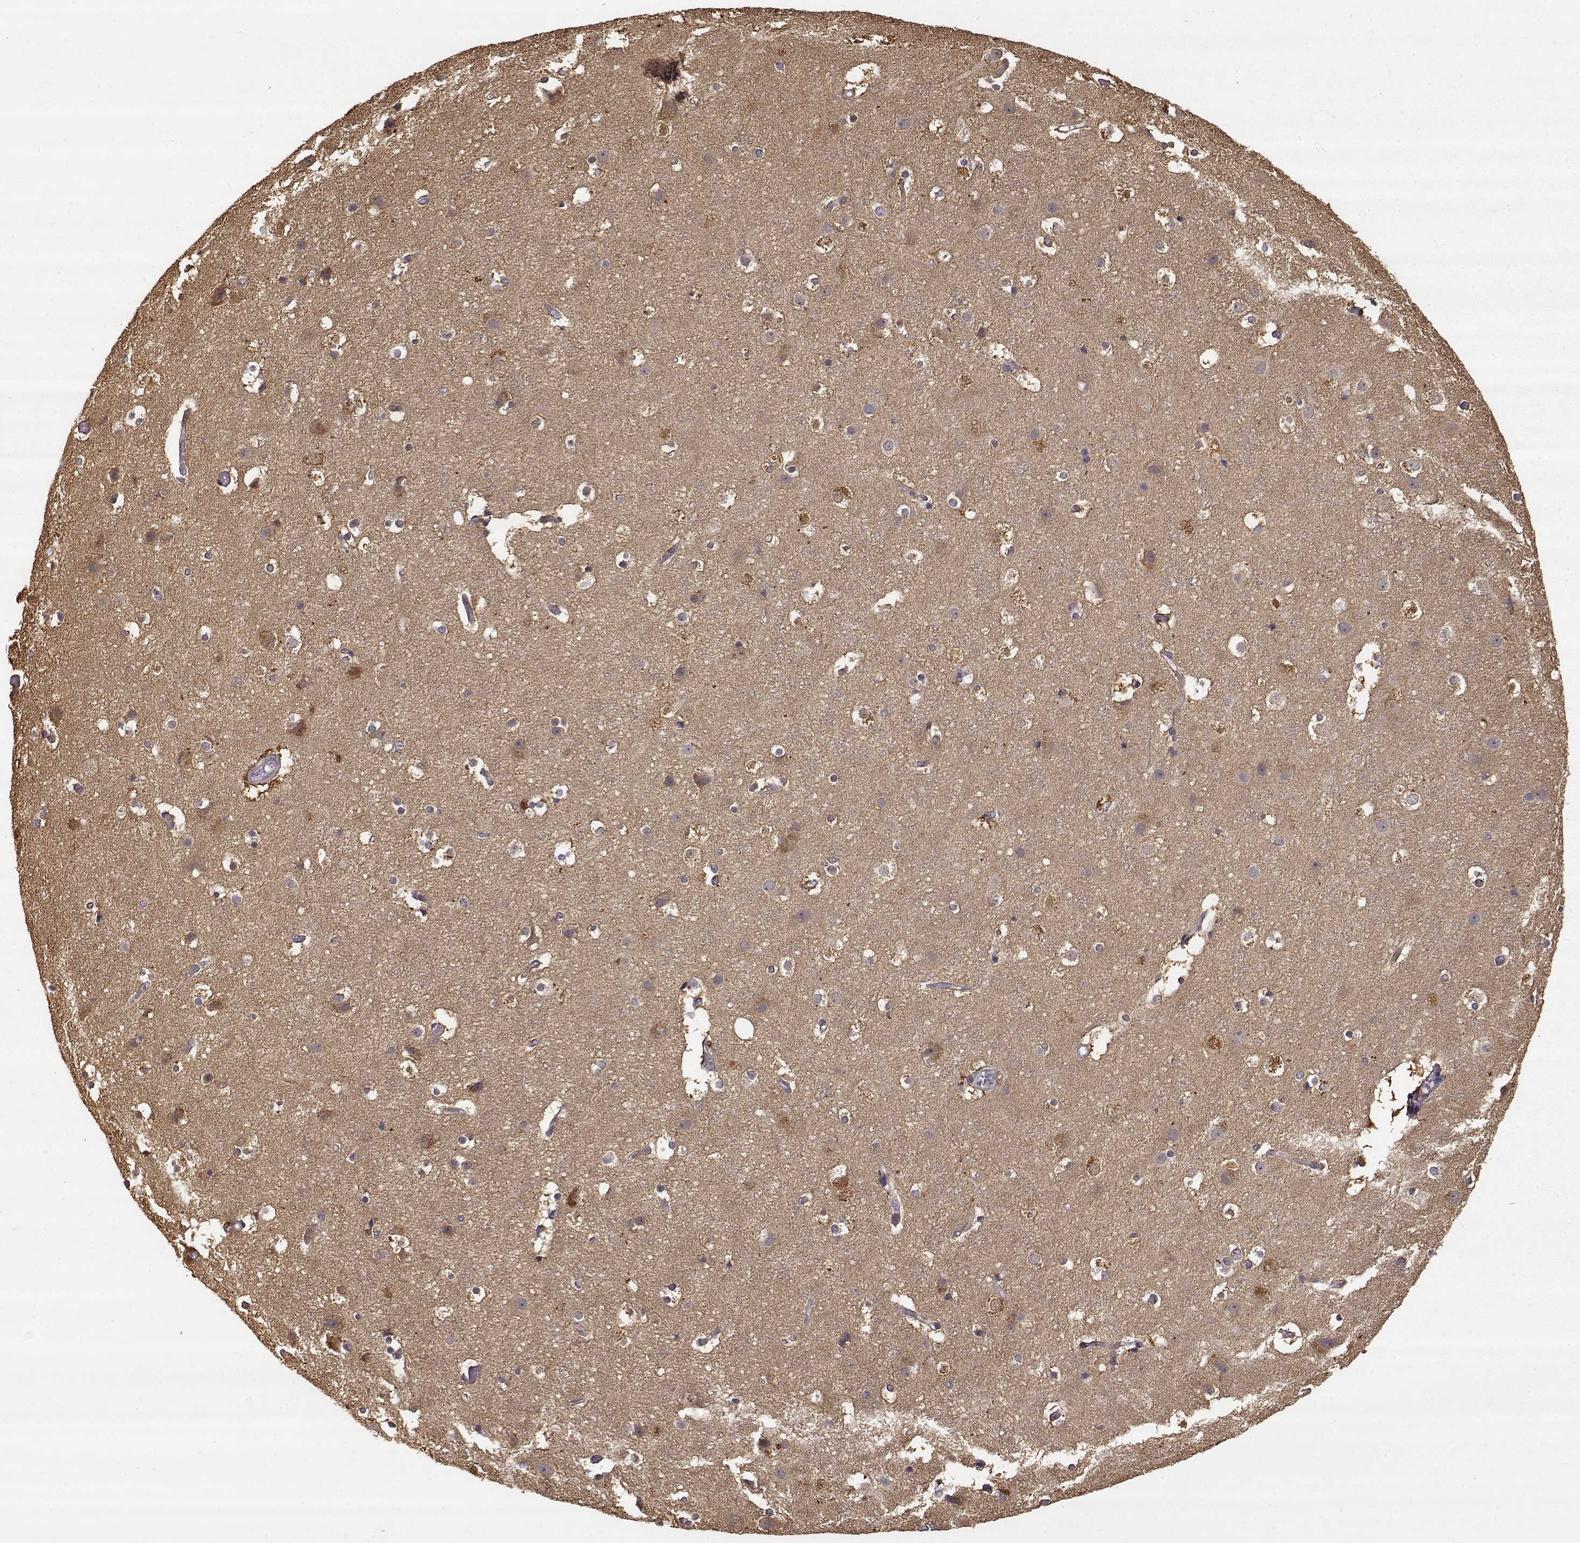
{"staining": {"intensity": "moderate", "quantity": "<25%", "location": "cytoplasmic/membranous"}, "tissue": "cerebral cortex", "cell_type": "Endothelial cells", "image_type": "normal", "snomed": [{"axis": "morphology", "description": "Normal tissue, NOS"}, {"axis": "topography", "description": "Cerebral cortex"}], "caption": "Protein expression analysis of benign cerebral cortex exhibits moderate cytoplasmic/membranous positivity in about <25% of endothelial cells.", "gene": "CRIM1", "patient": {"sex": "female", "age": 52}}